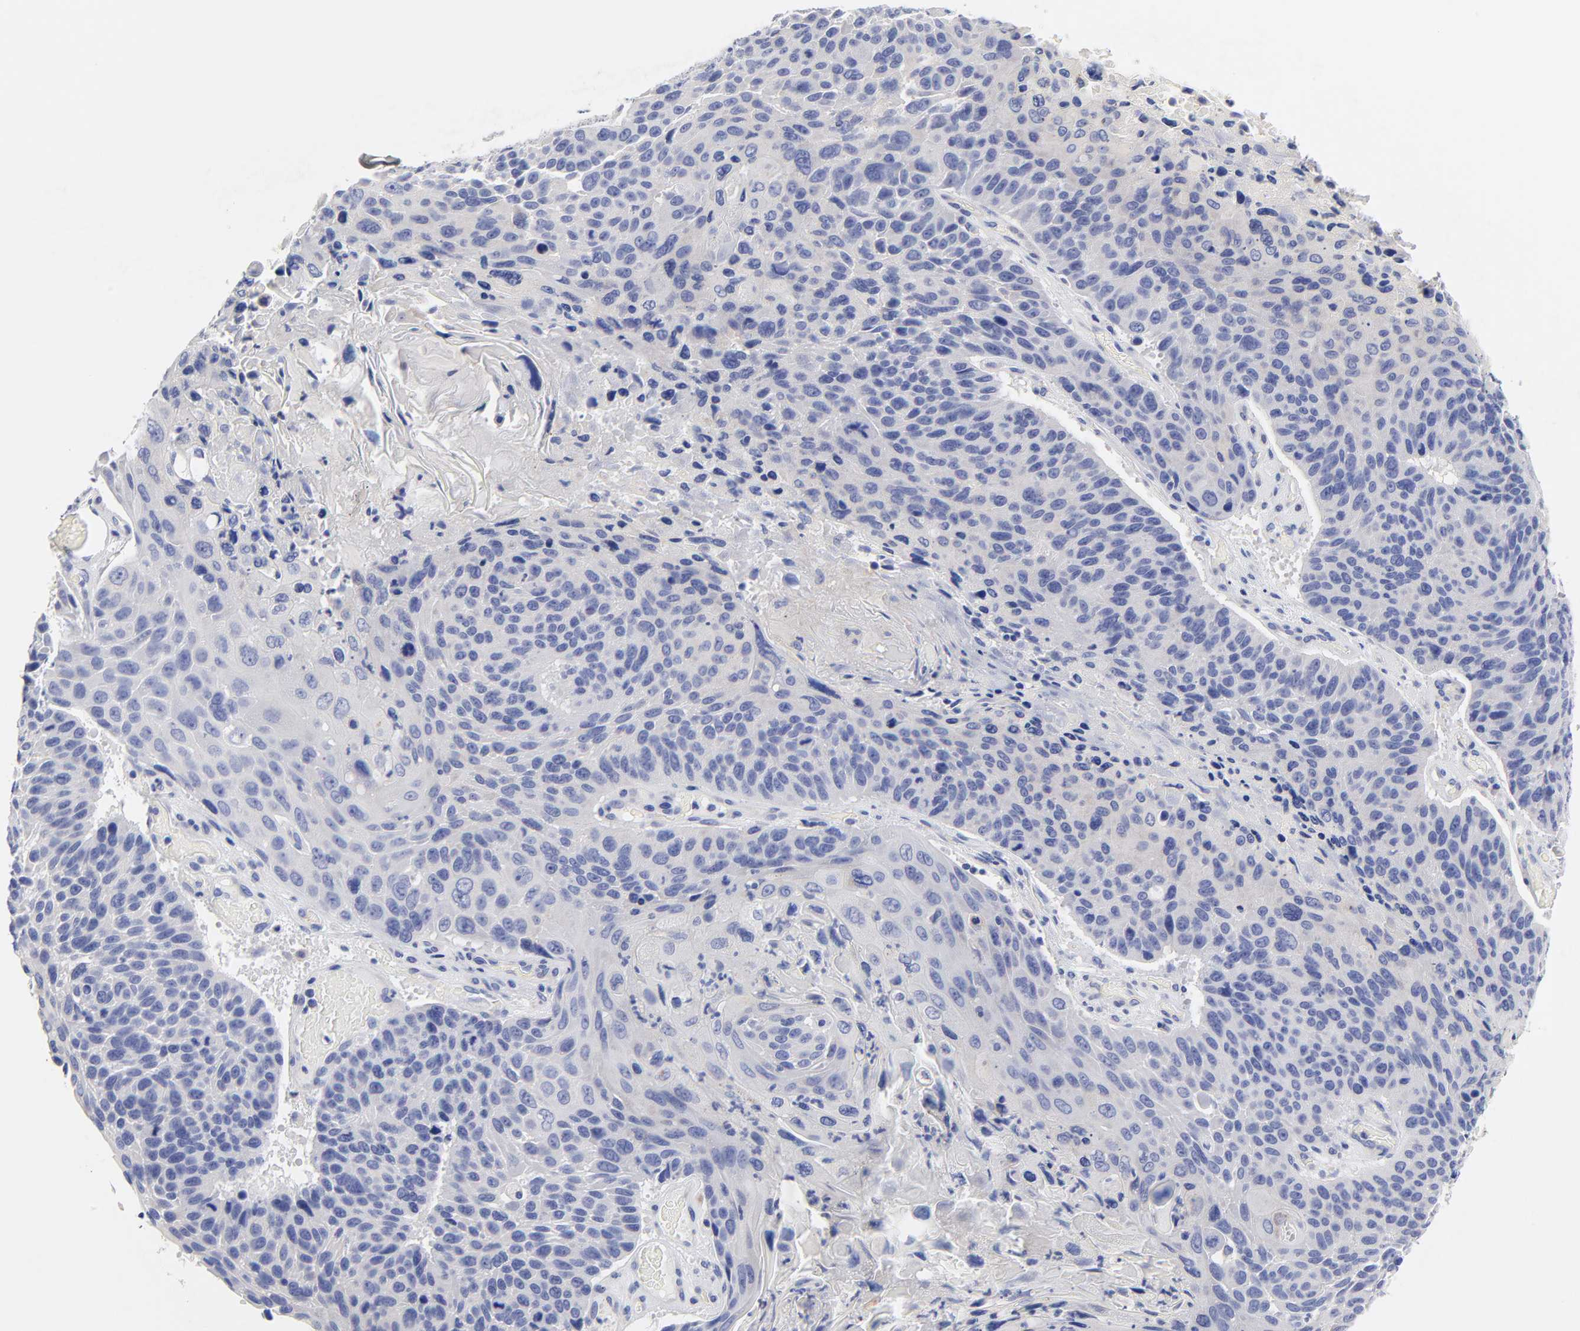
{"staining": {"intensity": "negative", "quantity": "none", "location": "none"}, "tissue": "lung cancer", "cell_type": "Tumor cells", "image_type": "cancer", "snomed": [{"axis": "morphology", "description": "Squamous cell carcinoma, NOS"}, {"axis": "topography", "description": "Lung"}], "caption": "High magnification brightfield microscopy of lung squamous cell carcinoma stained with DAB (brown) and counterstained with hematoxylin (blue): tumor cells show no significant expression. Brightfield microscopy of immunohistochemistry (IHC) stained with DAB (3,3'-diaminobenzidine) (brown) and hematoxylin (blue), captured at high magnification.", "gene": "FBXO10", "patient": {"sex": "male", "age": 68}}